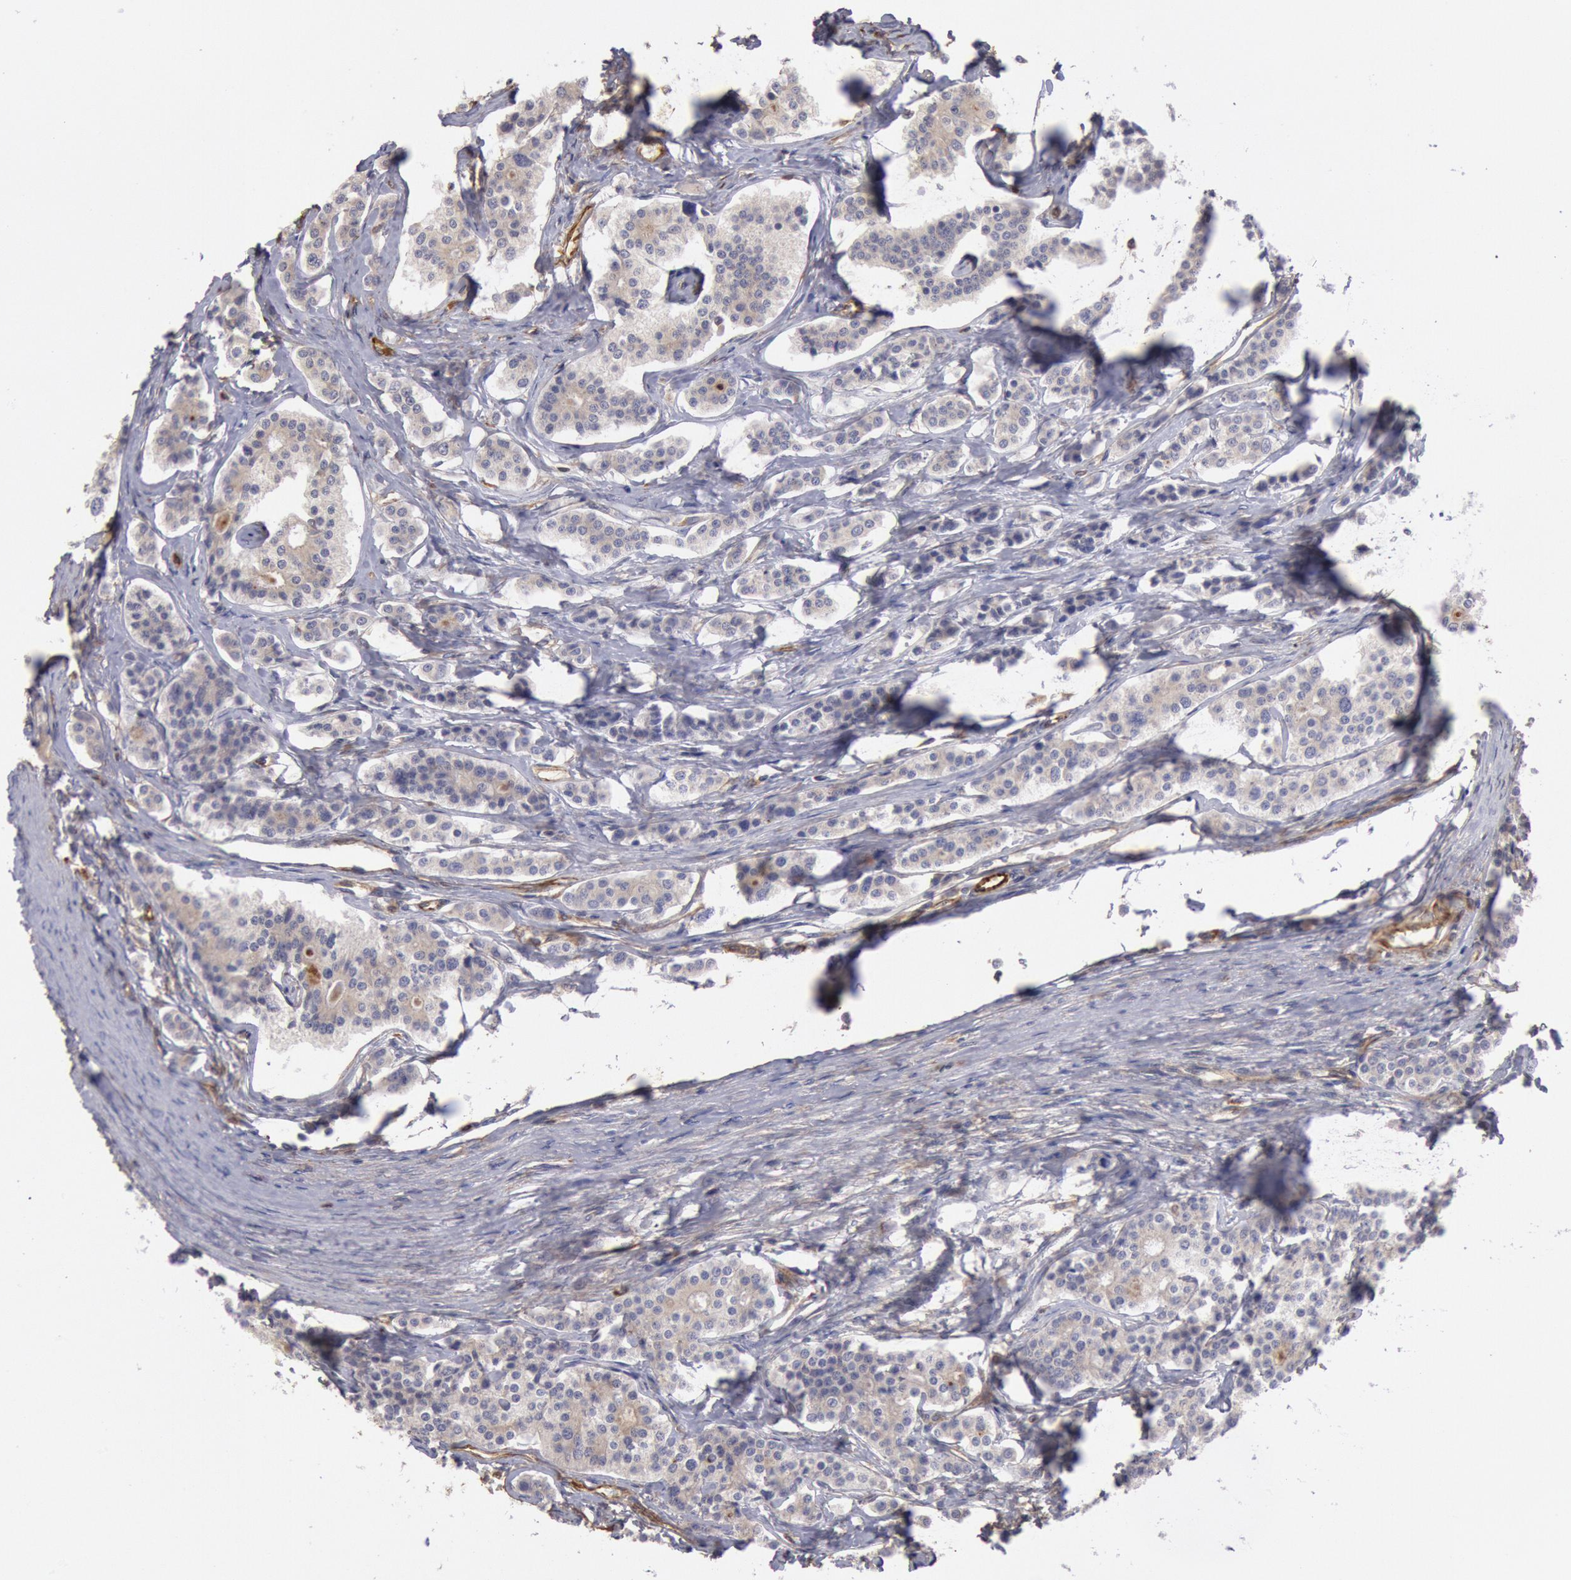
{"staining": {"intensity": "weak", "quantity": "25%-75%", "location": "cytoplasmic/membranous"}, "tissue": "carcinoid", "cell_type": "Tumor cells", "image_type": "cancer", "snomed": [{"axis": "morphology", "description": "Carcinoid, malignant, NOS"}, {"axis": "topography", "description": "Small intestine"}], "caption": "Immunohistochemistry (IHC) (DAB (3,3'-diaminobenzidine)) staining of malignant carcinoid reveals weak cytoplasmic/membranous protein expression in approximately 25%-75% of tumor cells.", "gene": "RNF139", "patient": {"sex": "male", "age": 63}}